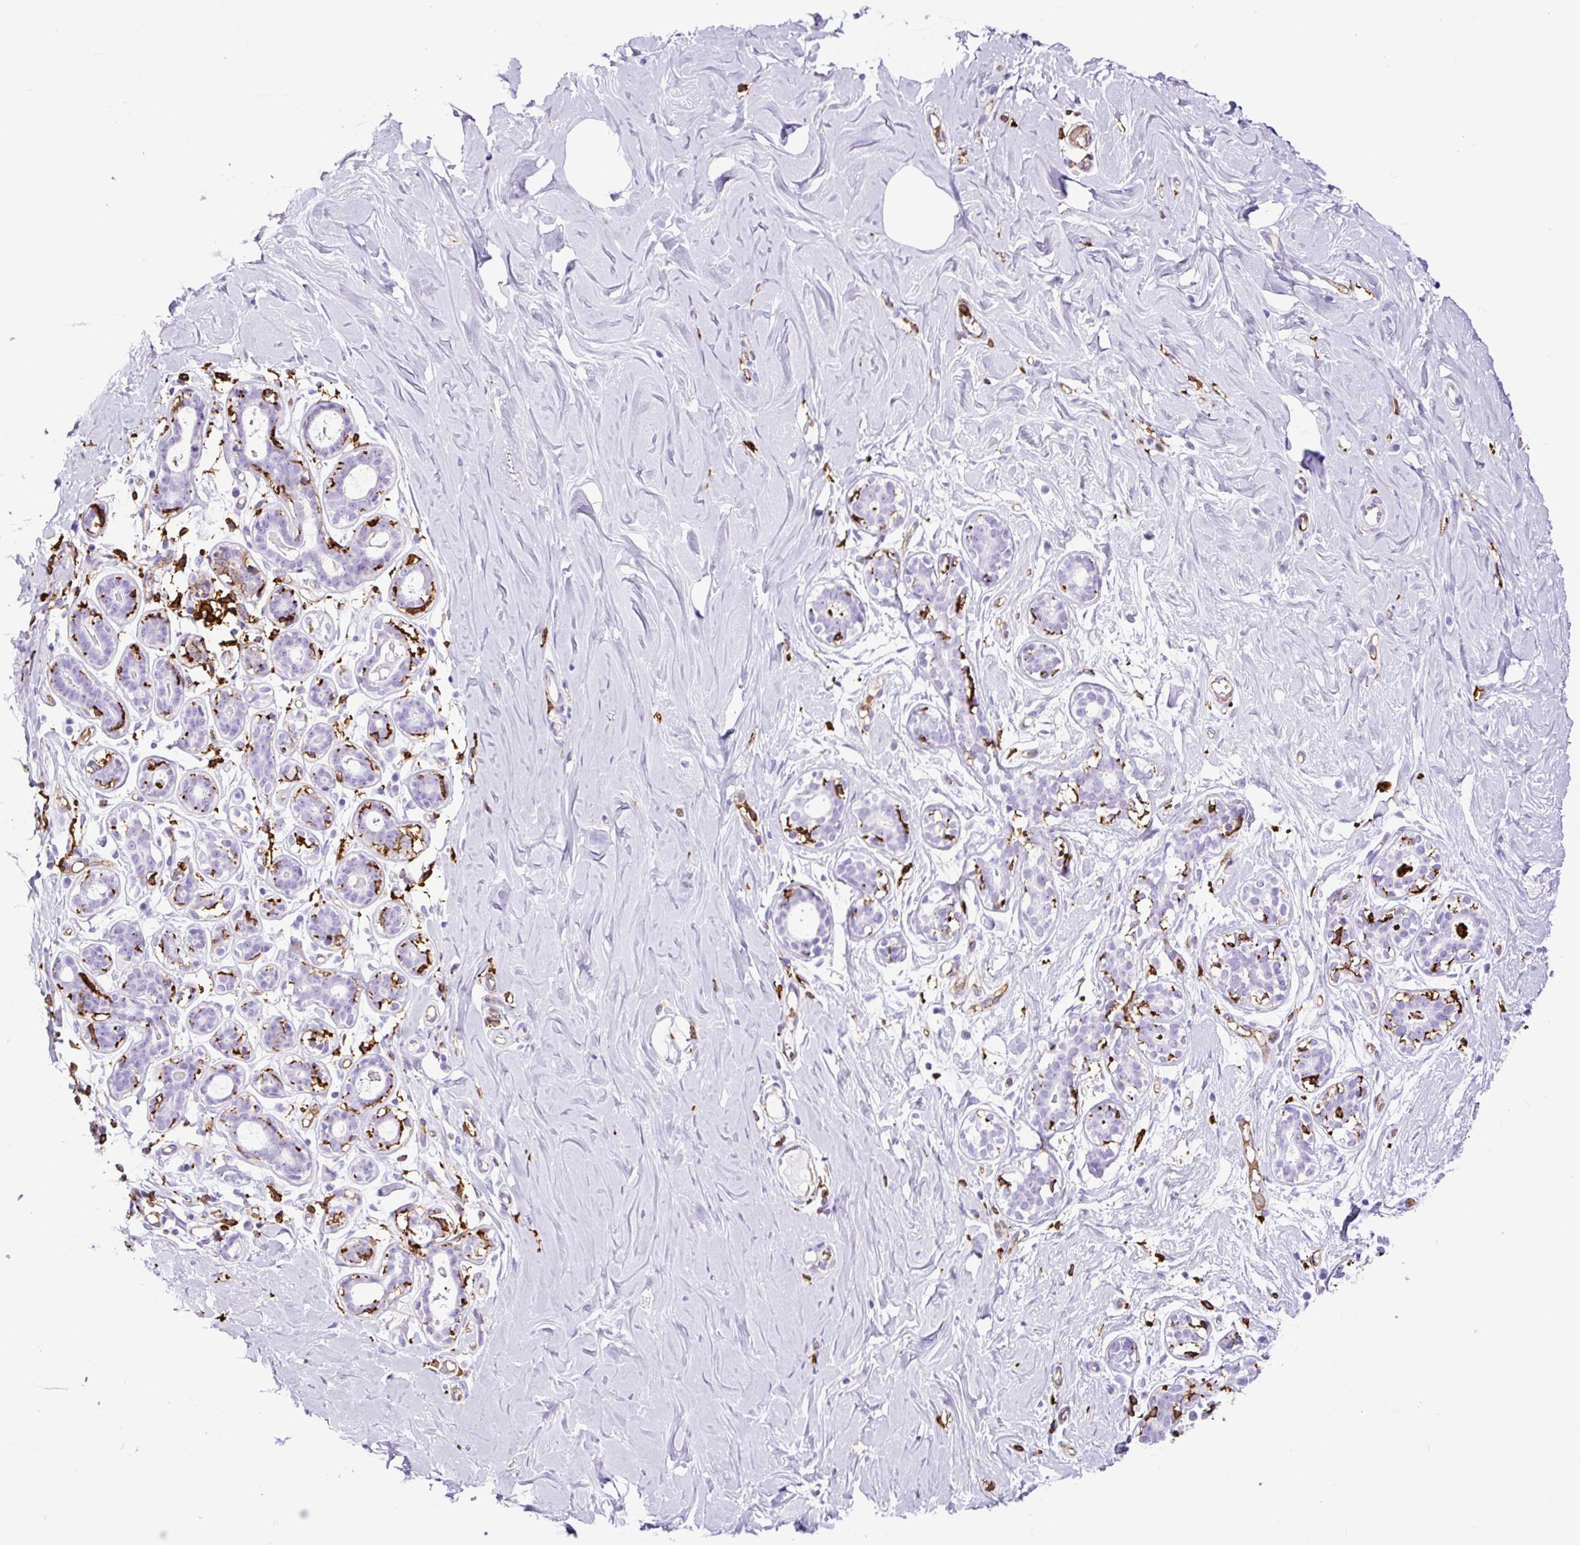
{"staining": {"intensity": "negative", "quantity": "none", "location": "none"}, "tissue": "breast", "cell_type": "Adipocytes", "image_type": "normal", "snomed": [{"axis": "morphology", "description": "Normal tissue, NOS"}, {"axis": "topography", "description": "Breast"}], "caption": "Protein analysis of benign breast displays no significant positivity in adipocytes. Nuclei are stained in blue.", "gene": "HLA", "patient": {"sex": "female", "age": 27}}